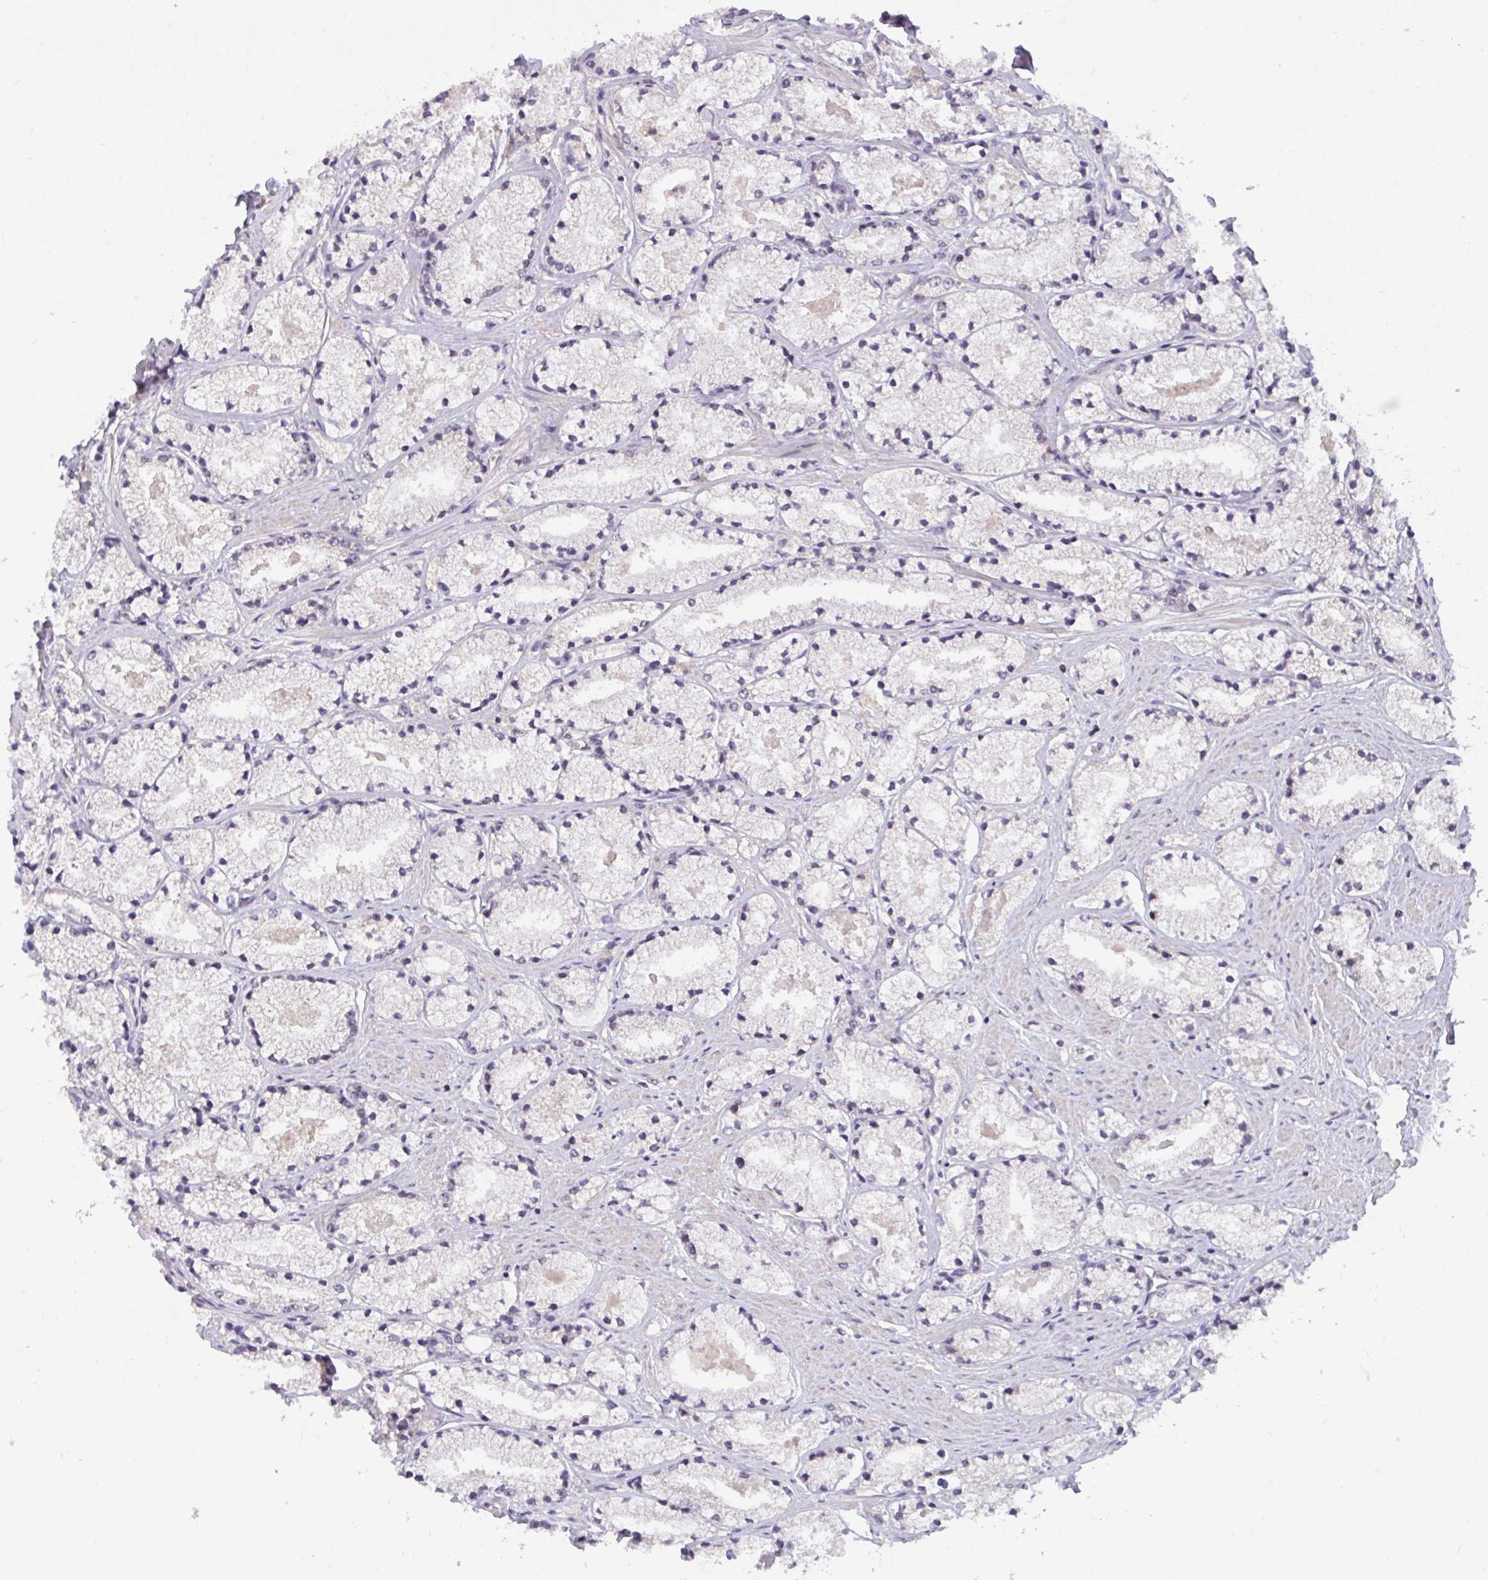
{"staining": {"intensity": "negative", "quantity": "none", "location": "none"}, "tissue": "prostate cancer", "cell_type": "Tumor cells", "image_type": "cancer", "snomed": [{"axis": "morphology", "description": "Adenocarcinoma, High grade"}, {"axis": "topography", "description": "Prostate"}], "caption": "This is an immunohistochemistry (IHC) micrograph of prostate cancer (adenocarcinoma (high-grade)). There is no positivity in tumor cells.", "gene": "KLF2", "patient": {"sex": "male", "age": 63}}